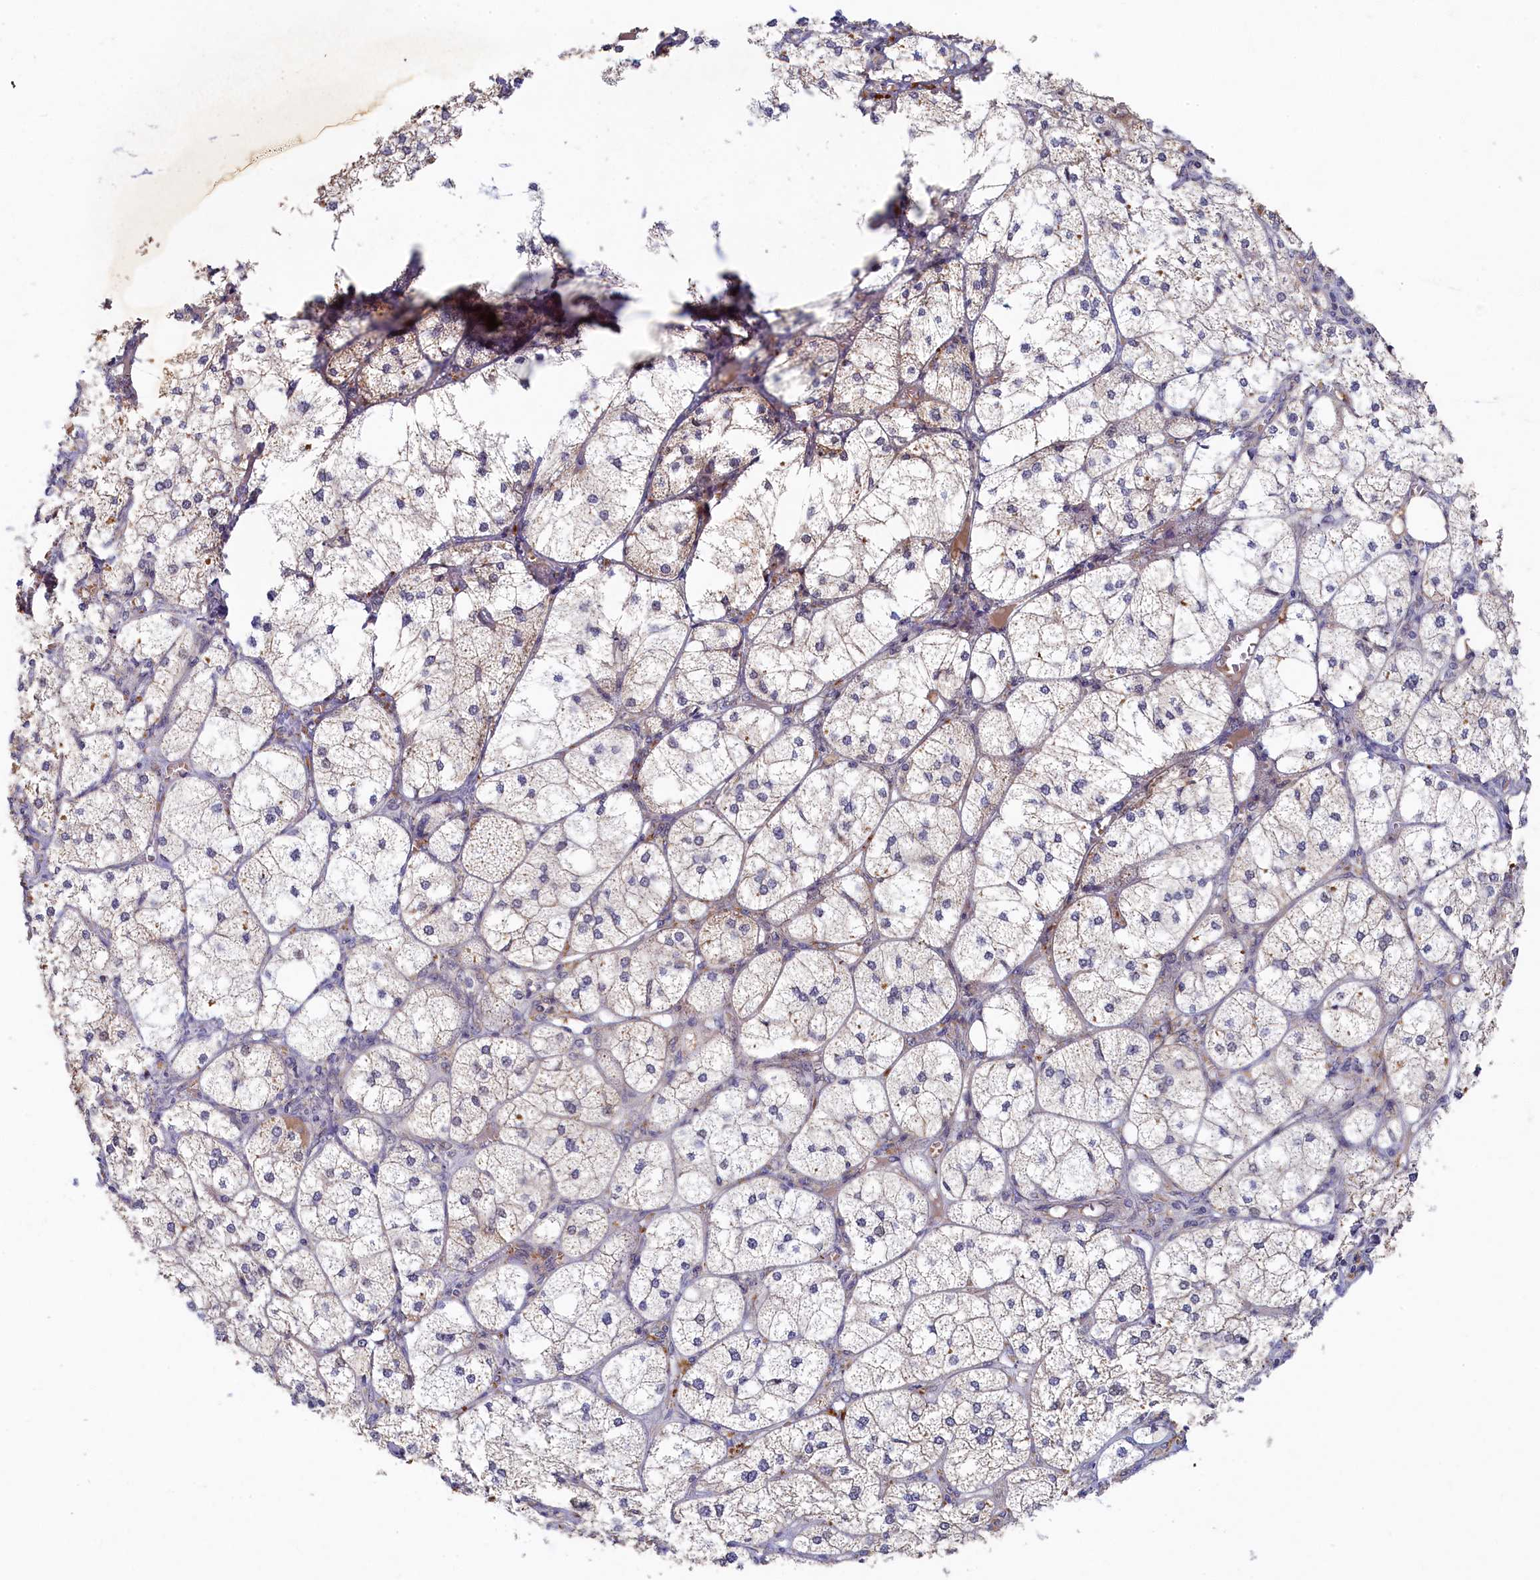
{"staining": {"intensity": "moderate", "quantity": "25%-75%", "location": "cytoplasmic/membranous"}, "tissue": "adrenal gland", "cell_type": "Glandular cells", "image_type": "normal", "snomed": [{"axis": "morphology", "description": "Normal tissue, NOS"}, {"axis": "topography", "description": "Adrenal gland"}], "caption": "Adrenal gland stained with immunohistochemistry (IHC) exhibits moderate cytoplasmic/membranous positivity in about 25%-75% of glandular cells.", "gene": "CEP20", "patient": {"sex": "female", "age": 61}}